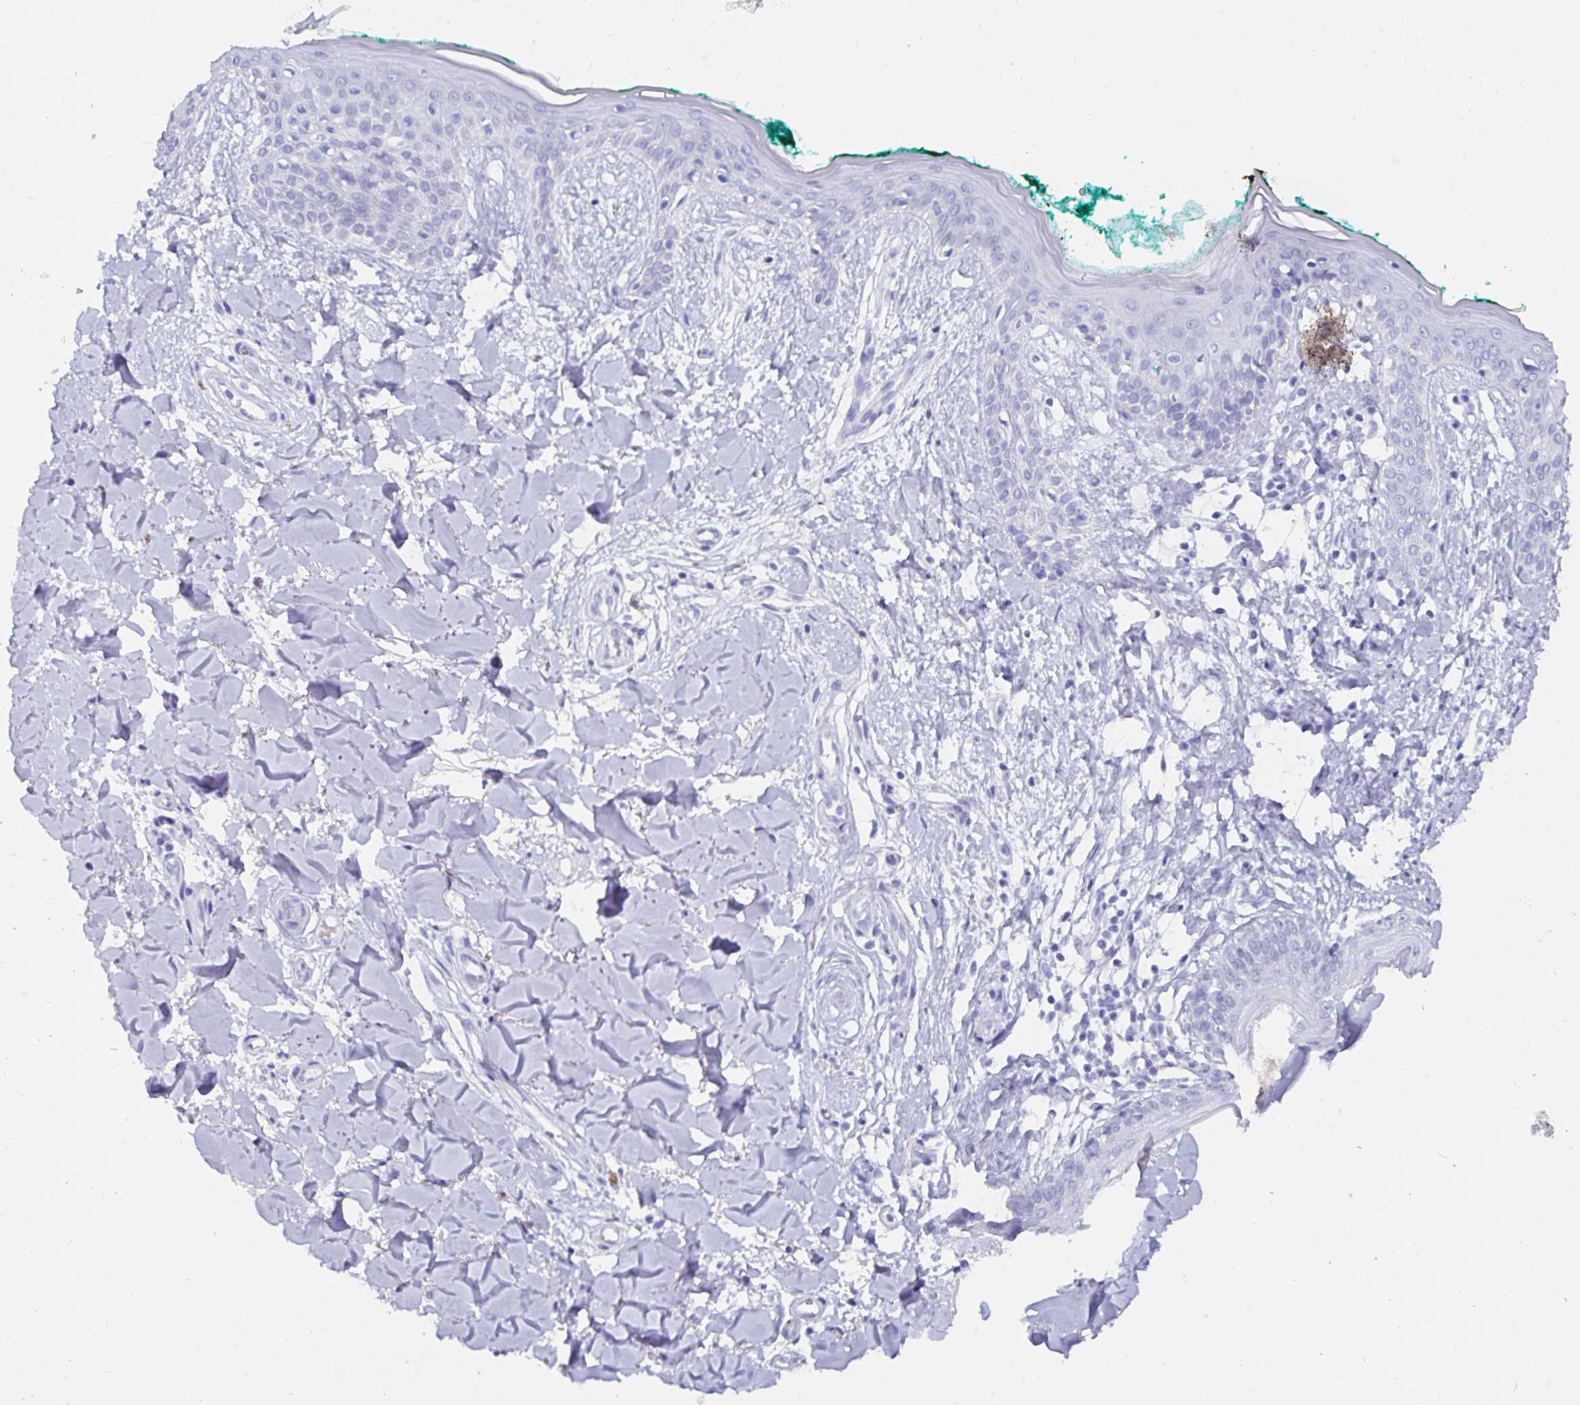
{"staining": {"intensity": "negative", "quantity": "none", "location": "none"}, "tissue": "skin", "cell_type": "Fibroblasts", "image_type": "normal", "snomed": [{"axis": "morphology", "description": "Normal tissue, NOS"}, {"axis": "topography", "description": "Skin"}], "caption": "A photomicrograph of skin stained for a protein reveals no brown staining in fibroblasts. (Stains: DAB immunohistochemistry with hematoxylin counter stain, Microscopy: brightfield microscopy at high magnification).", "gene": "ZPBP2", "patient": {"sex": "female", "age": 34}}